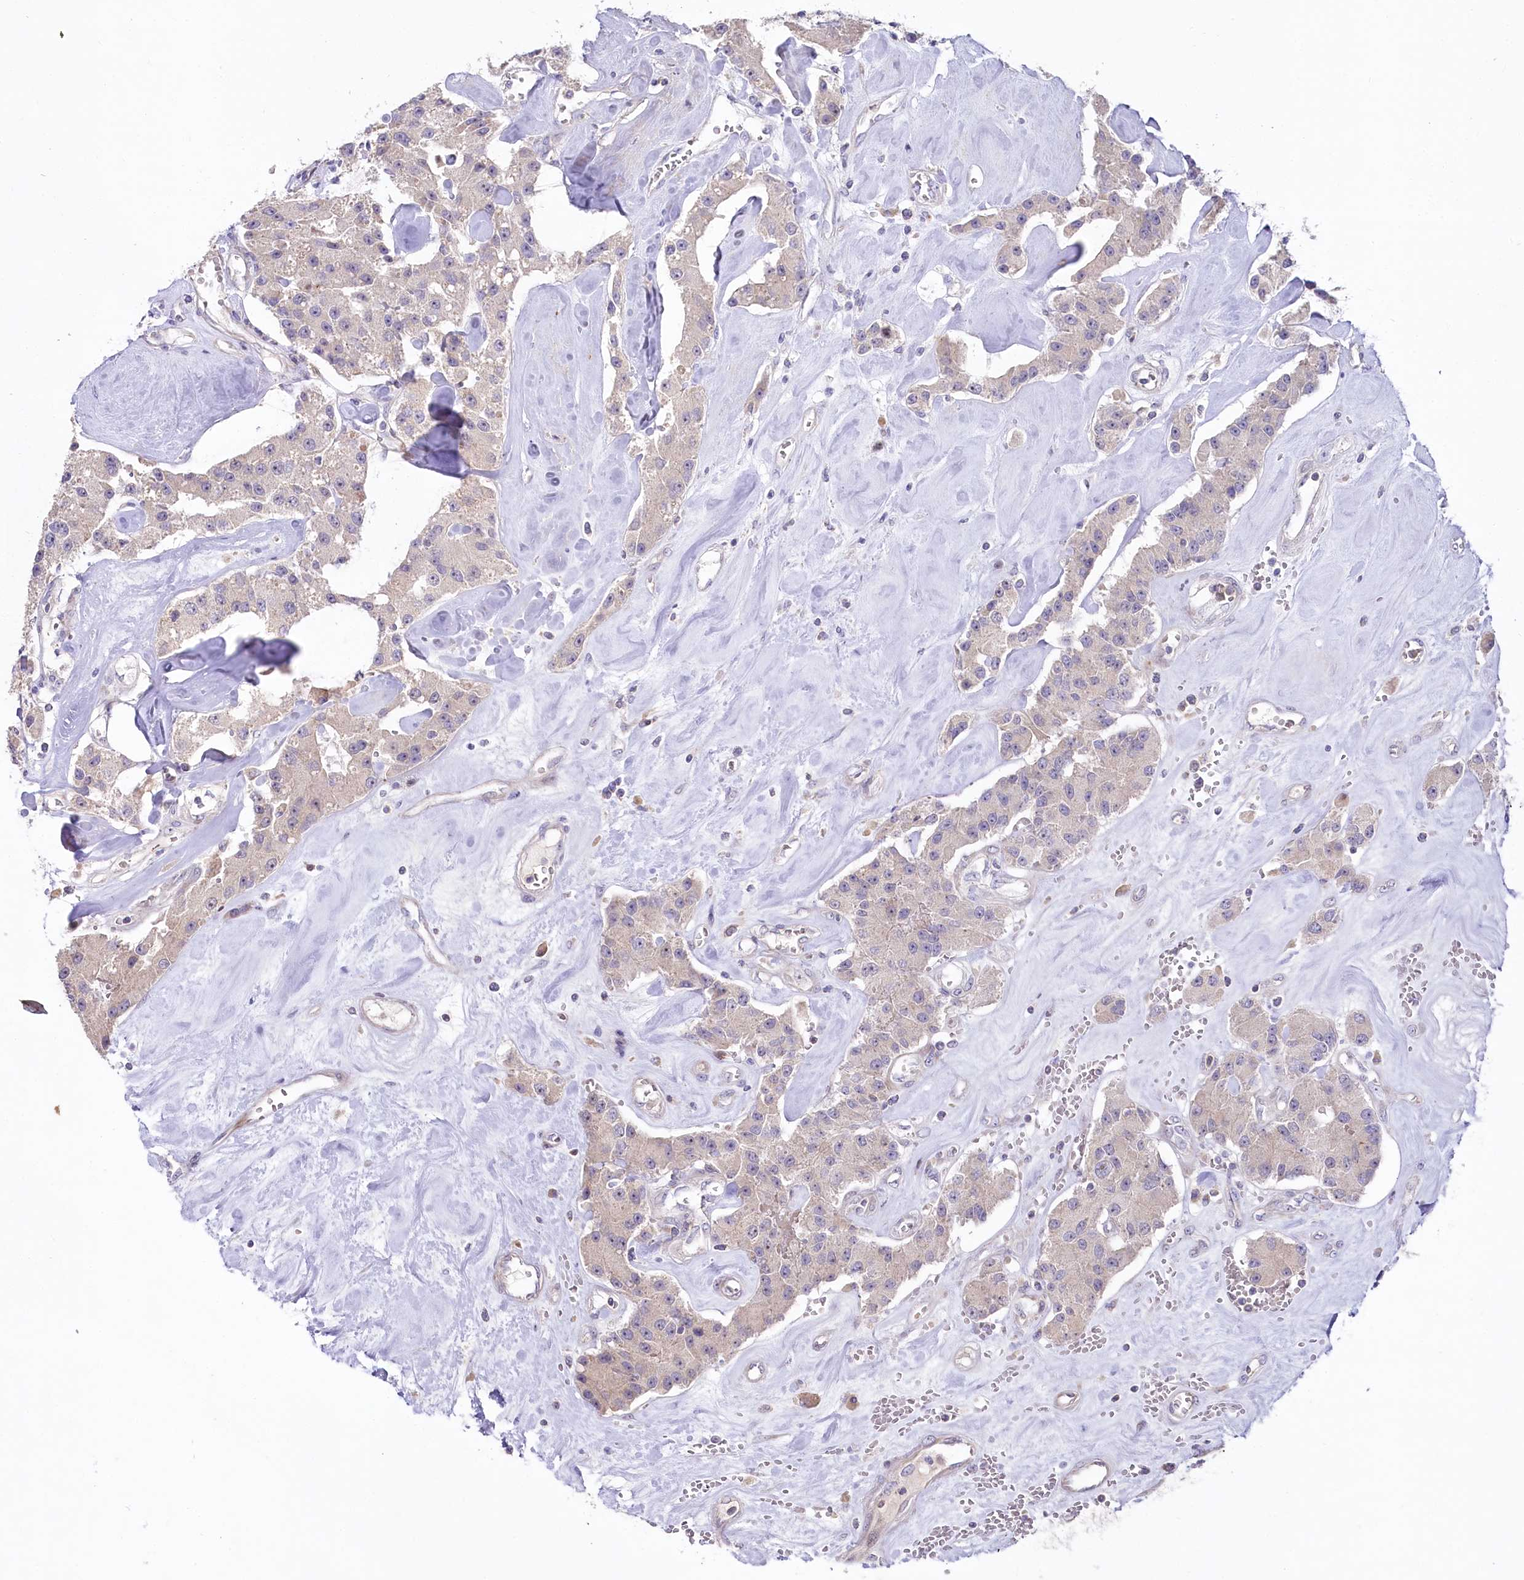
{"staining": {"intensity": "weak", "quantity": "<25%", "location": "cytoplasmic/membranous"}, "tissue": "carcinoid", "cell_type": "Tumor cells", "image_type": "cancer", "snomed": [{"axis": "morphology", "description": "Carcinoid, malignant, NOS"}, {"axis": "topography", "description": "Pancreas"}], "caption": "An image of human carcinoid is negative for staining in tumor cells.", "gene": "SLC6A11", "patient": {"sex": "male", "age": 41}}